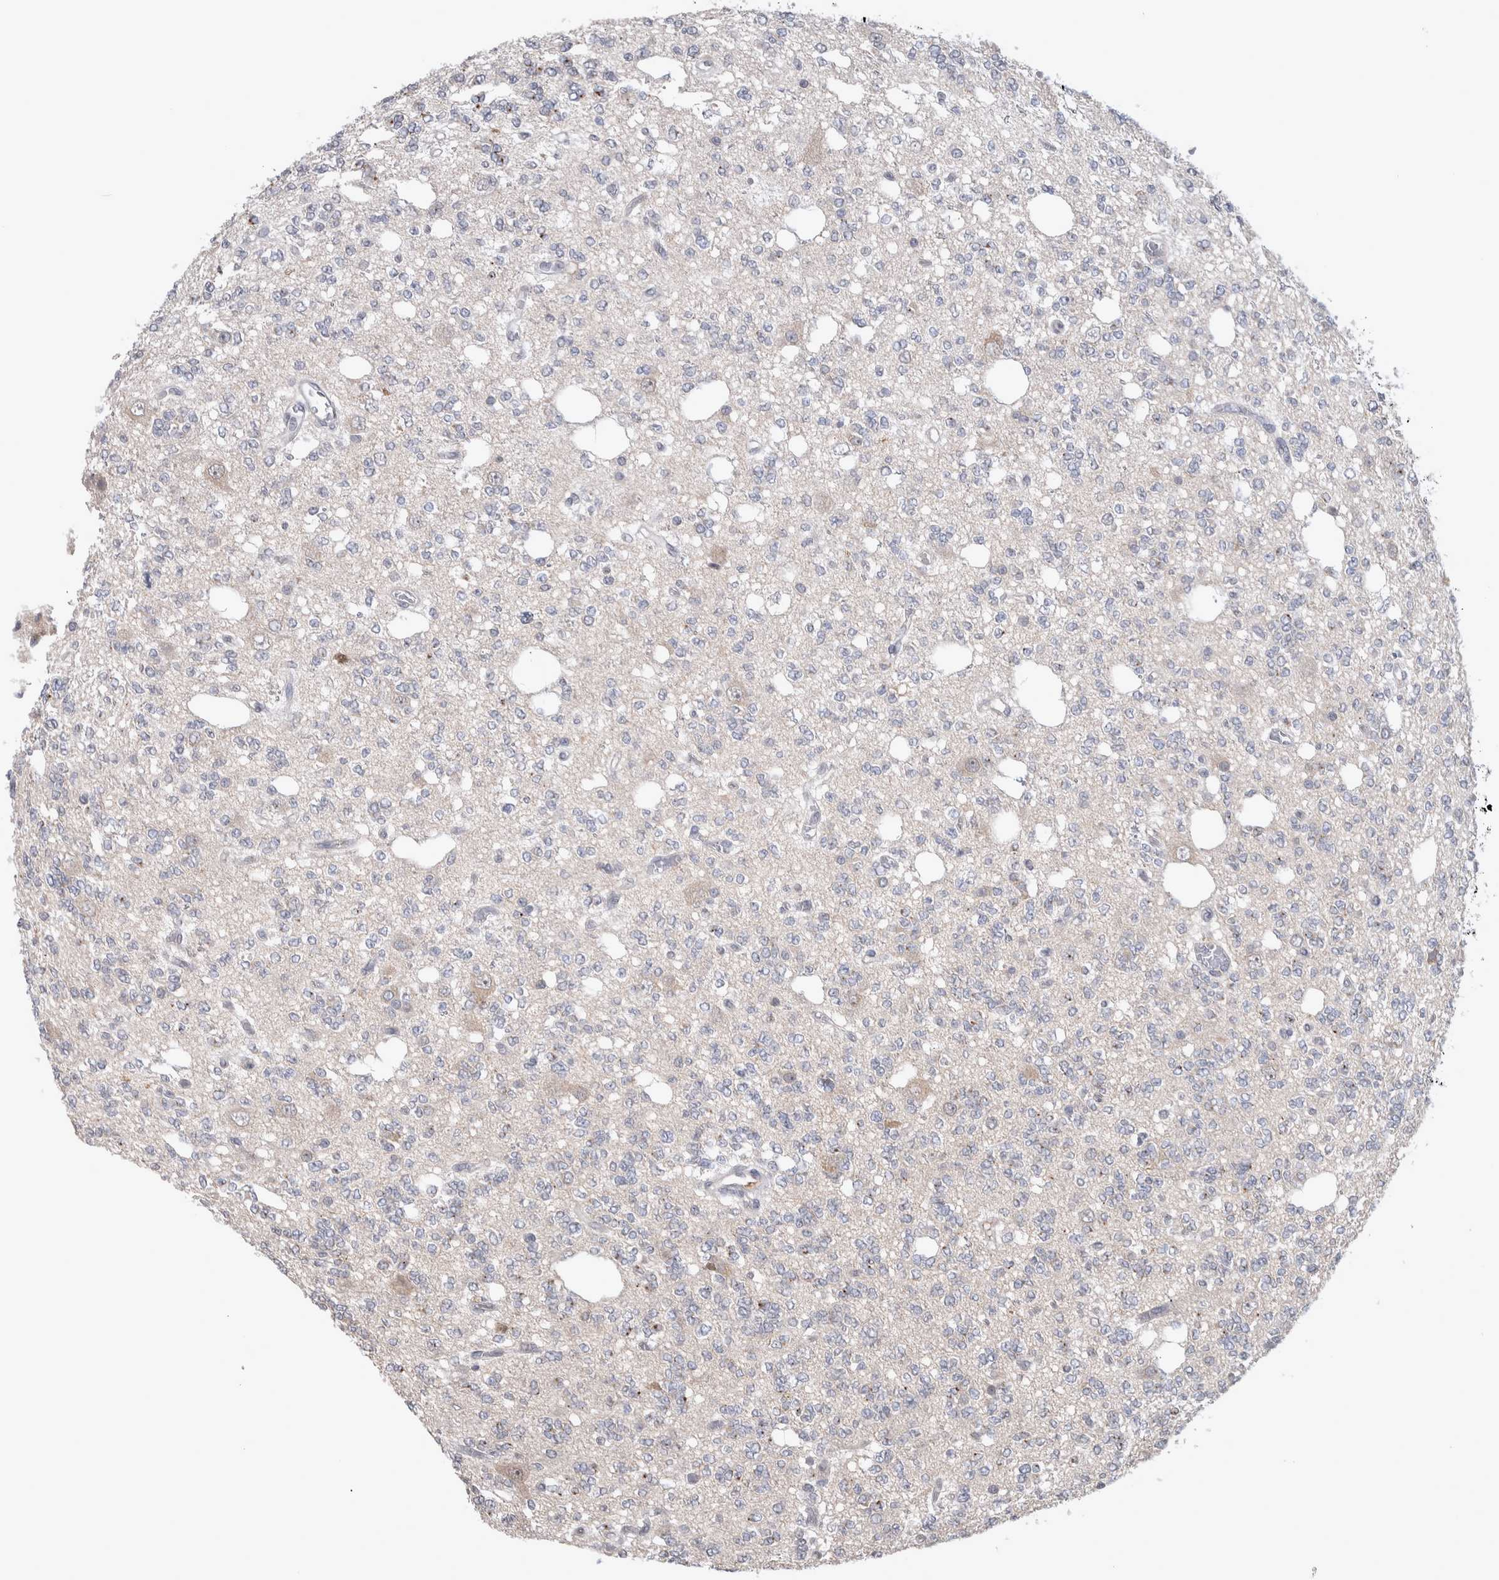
{"staining": {"intensity": "moderate", "quantity": "<25%", "location": "cytoplasmic/membranous"}, "tissue": "glioma", "cell_type": "Tumor cells", "image_type": "cancer", "snomed": [{"axis": "morphology", "description": "Glioma, malignant, Low grade"}, {"axis": "topography", "description": "Brain"}], "caption": "Glioma tissue demonstrates moderate cytoplasmic/membranous expression in about <25% of tumor cells, visualized by immunohistochemistry.", "gene": "CUL2", "patient": {"sex": "male", "age": 38}}